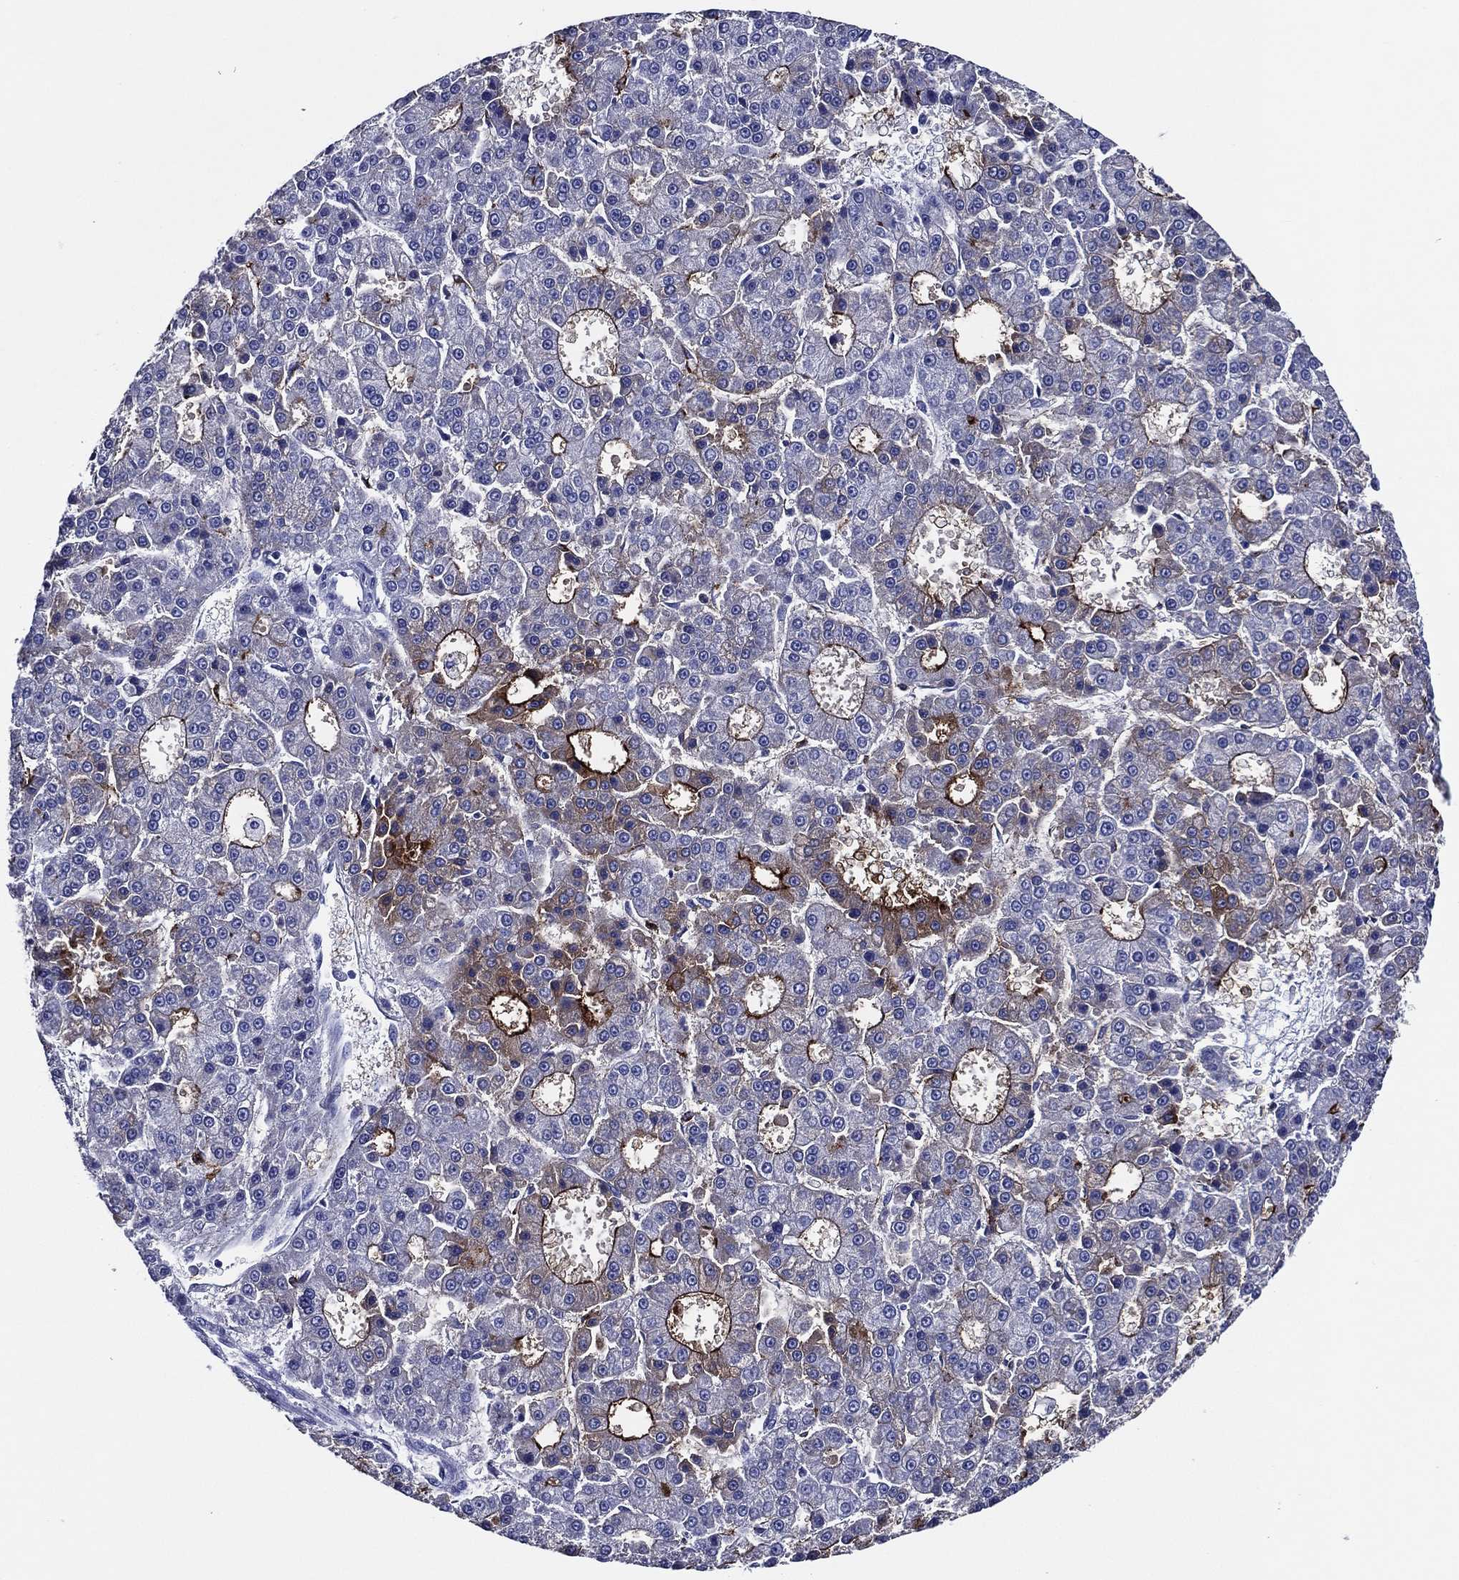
{"staining": {"intensity": "strong", "quantity": "<25%", "location": "cytoplasmic/membranous"}, "tissue": "liver cancer", "cell_type": "Tumor cells", "image_type": "cancer", "snomed": [{"axis": "morphology", "description": "Carcinoma, Hepatocellular, NOS"}, {"axis": "topography", "description": "Liver"}], "caption": "Liver cancer stained for a protein (brown) displays strong cytoplasmic/membranous positive expression in approximately <25% of tumor cells.", "gene": "ACE2", "patient": {"sex": "male", "age": 70}}